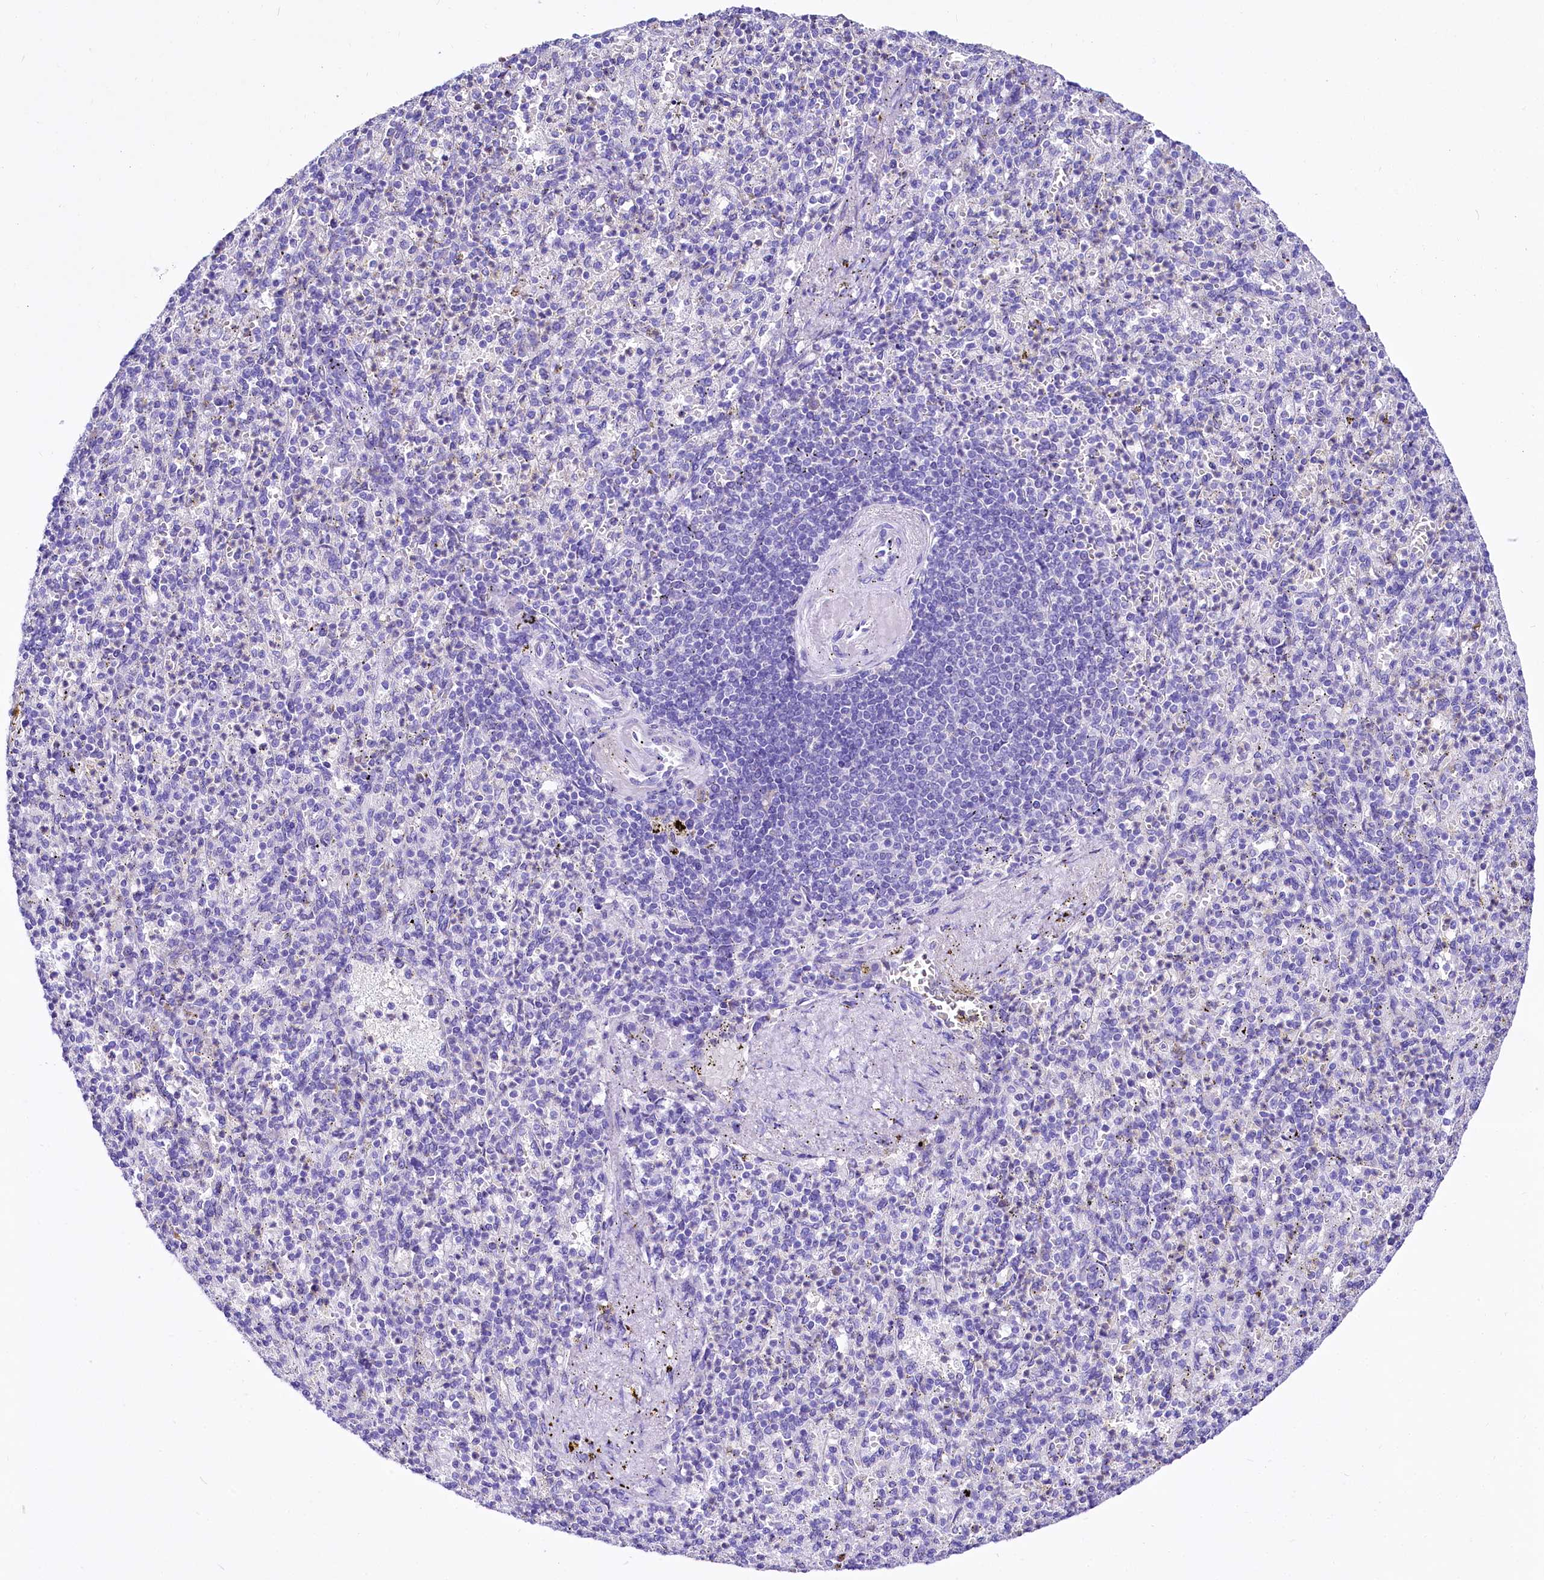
{"staining": {"intensity": "negative", "quantity": "none", "location": "none"}, "tissue": "spleen", "cell_type": "Cells in red pulp", "image_type": "normal", "snomed": [{"axis": "morphology", "description": "Normal tissue, NOS"}, {"axis": "topography", "description": "Spleen"}], "caption": "High power microscopy image of an immunohistochemistry photomicrograph of benign spleen, revealing no significant positivity in cells in red pulp.", "gene": "A2ML1", "patient": {"sex": "female", "age": 74}}